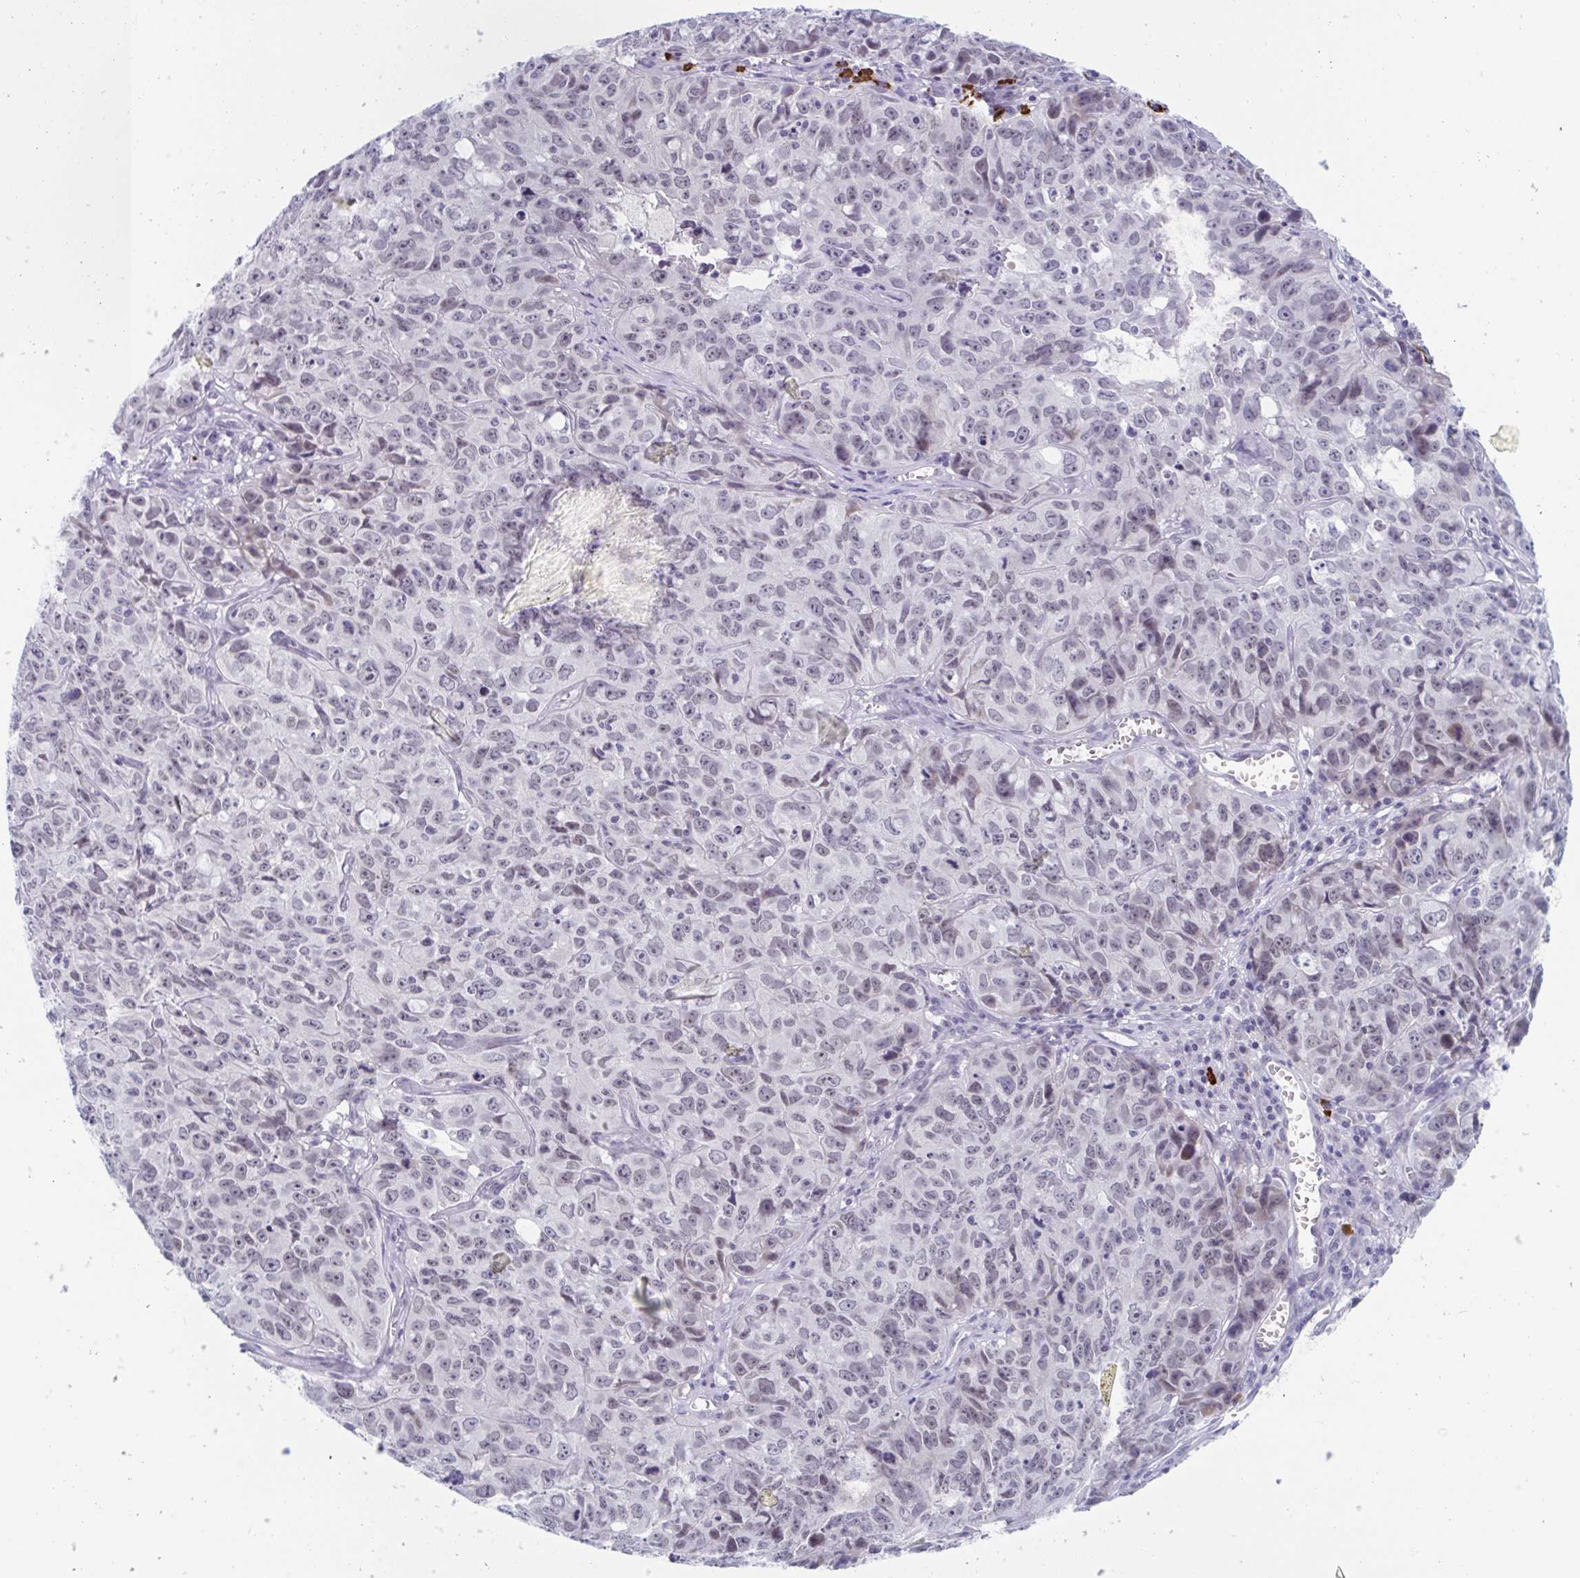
{"staining": {"intensity": "negative", "quantity": "none", "location": "none"}, "tissue": "cervical cancer", "cell_type": "Tumor cells", "image_type": "cancer", "snomed": [{"axis": "morphology", "description": "Squamous cell carcinoma, NOS"}, {"axis": "topography", "description": "Cervix"}], "caption": "This is an IHC photomicrograph of human squamous cell carcinoma (cervical). There is no positivity in tumor cells.", "gene": "ZFP64", "patient": {"sex": "female", "age": 28}}